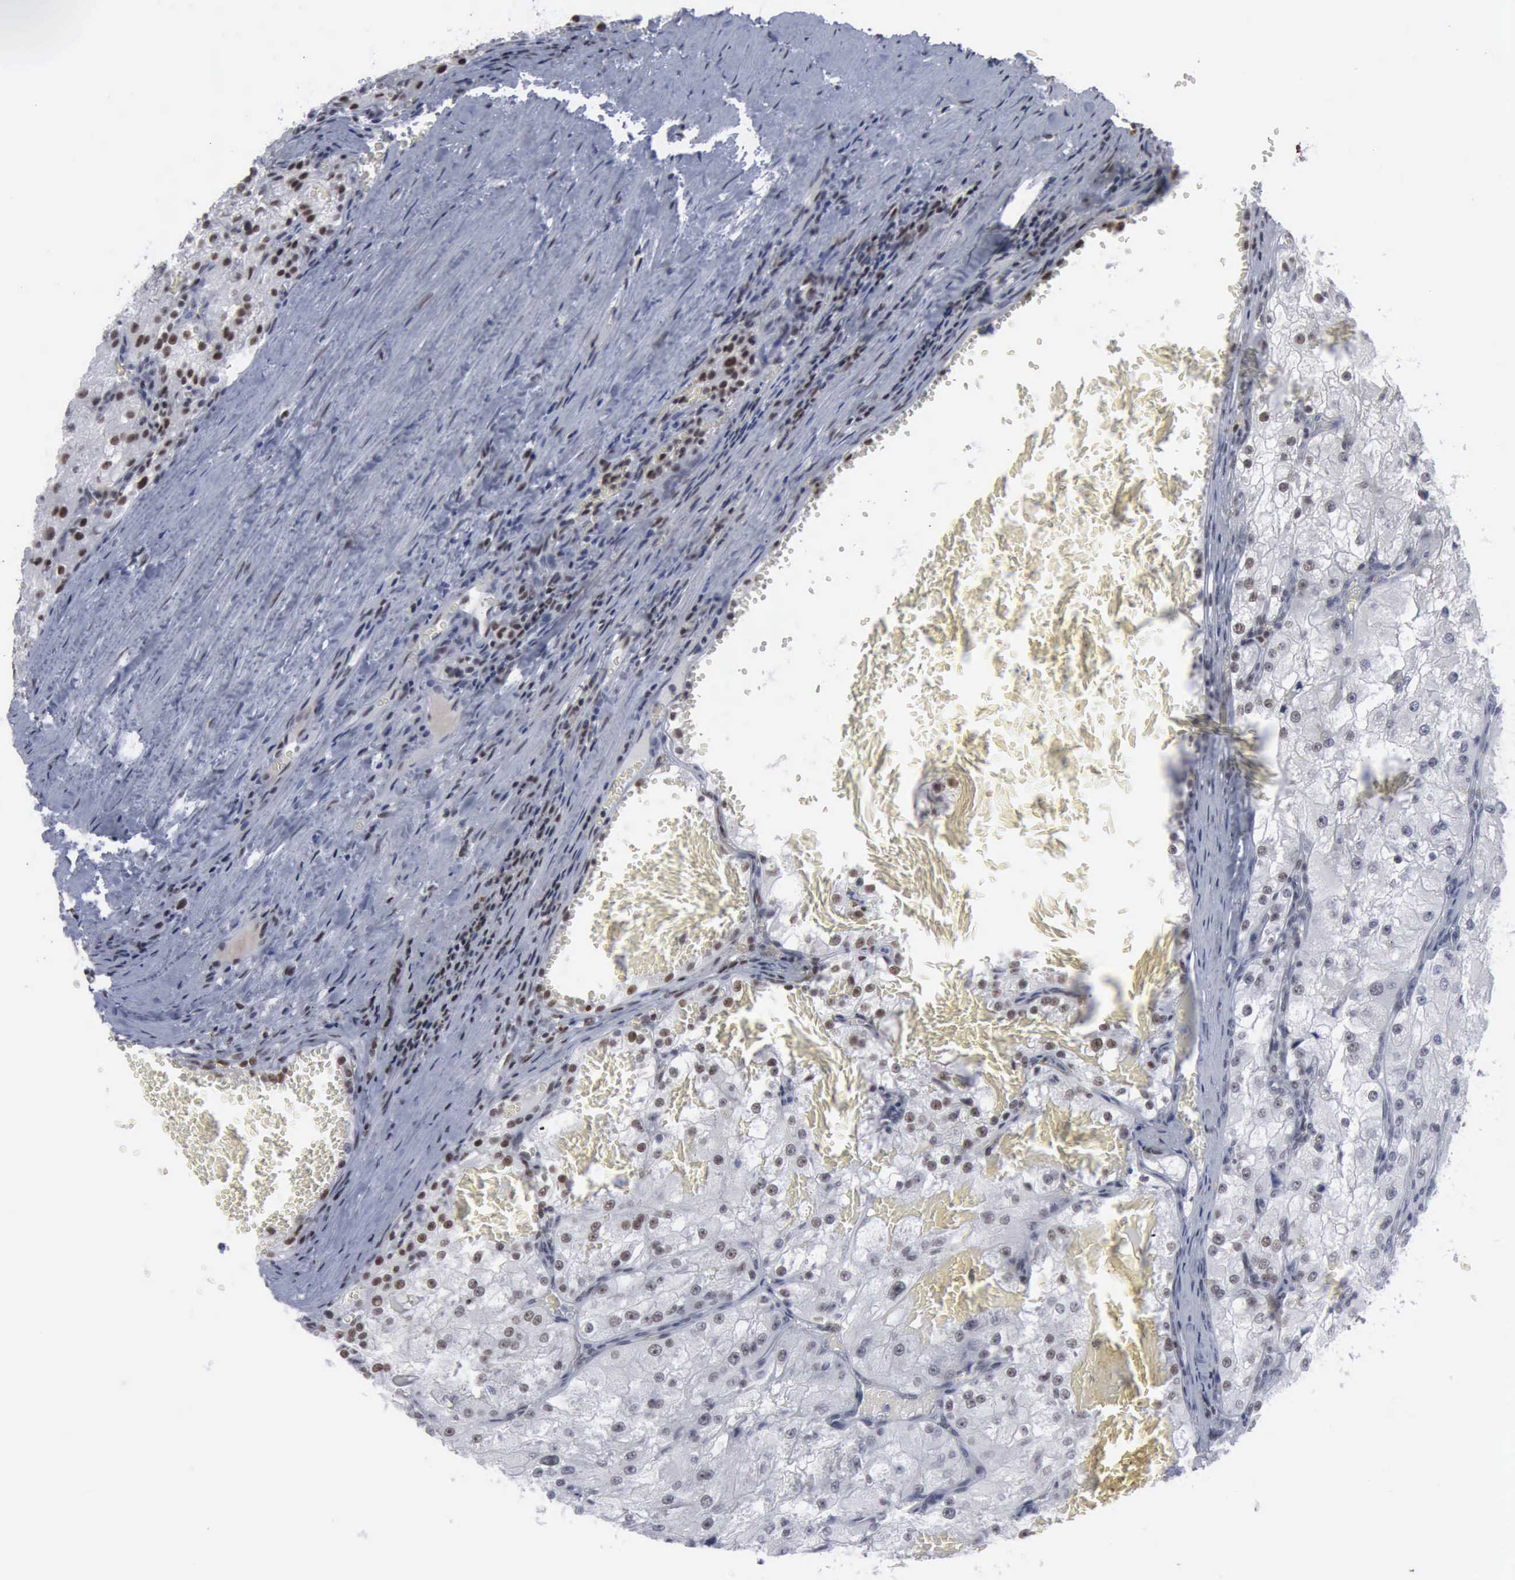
{"staining": {"intensity": "negative", "quantity": "none", "location": "none"}, "tissue": "renal cancer", "cell_type": "Tumor cells", "image_type": "cancer", "snomed": [{"axis": "morphology", "description": "Adenocarcinoma, NOS"}, {"axis": "topography", "description": "Kidney"}], "caption": "This is a photomicrograph of immunohistochemistry staining of renal cancer, which shows no staining in tumor cells.", "gene": "XPA", "patient": {"sex": "female", "age": 74}}